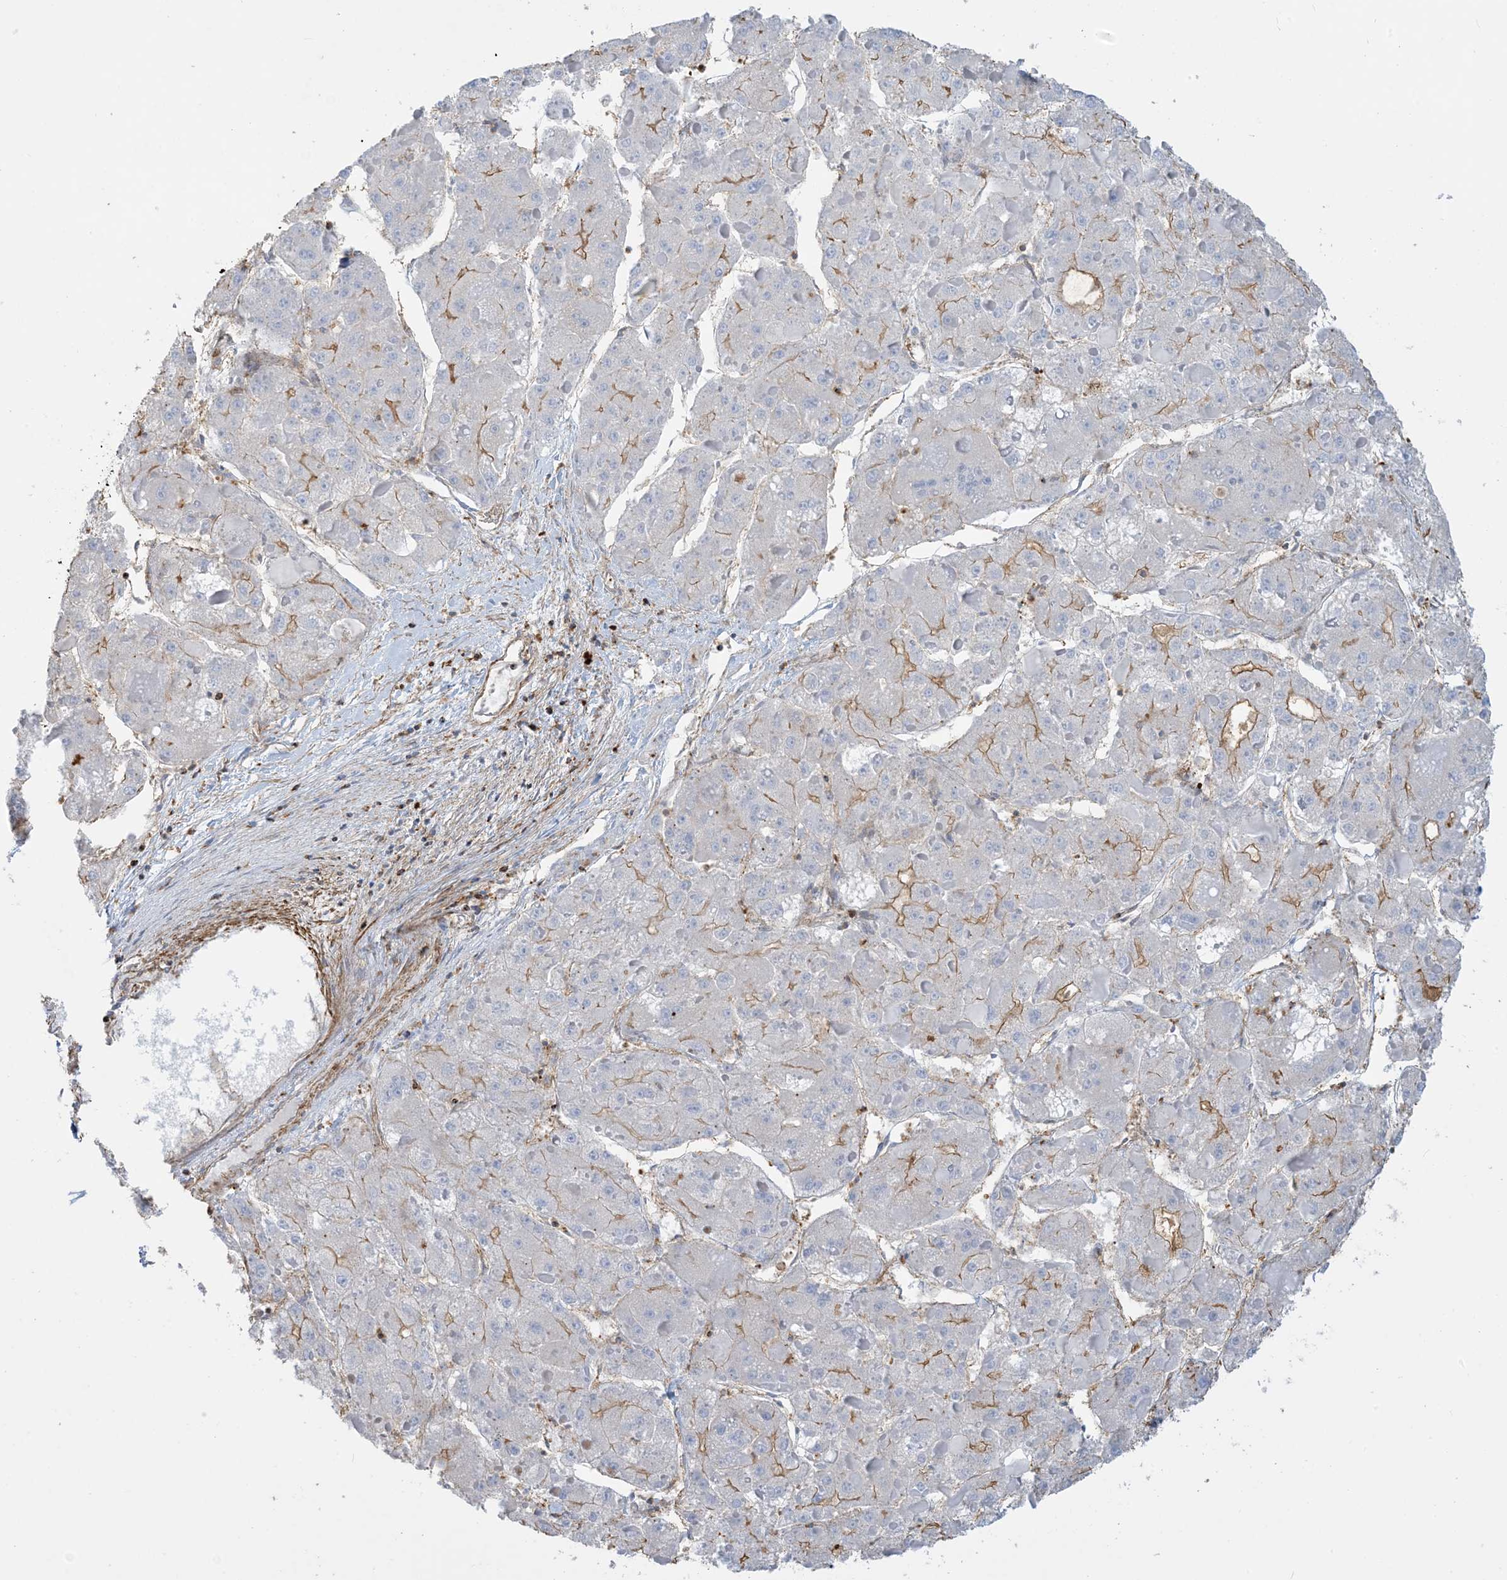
{"staining": {"intensity": "moderate", "quantity": "<25%", "location": "cytoplasmic/membranous"}, "tissue": "liver cancer", "cell_type": "Tumor cells", "image_type": "cancer", "snomed": [{"axis": "morphology", "description": "Carcinoma, Hepatocellular, NOS"}, {"axis": "topography", "description": "Liver"}], "caption": "Liver cancer was stained to show a protein in brown. There is low levels of moderate cytoplasmic/membranous staining in approximately <25% of tumor cells. (DAB IHC, brown staining for protein, blue staining for nuclei).", "gene": "GTF3C2", "patient": {"sex": "female", "age": 73}}